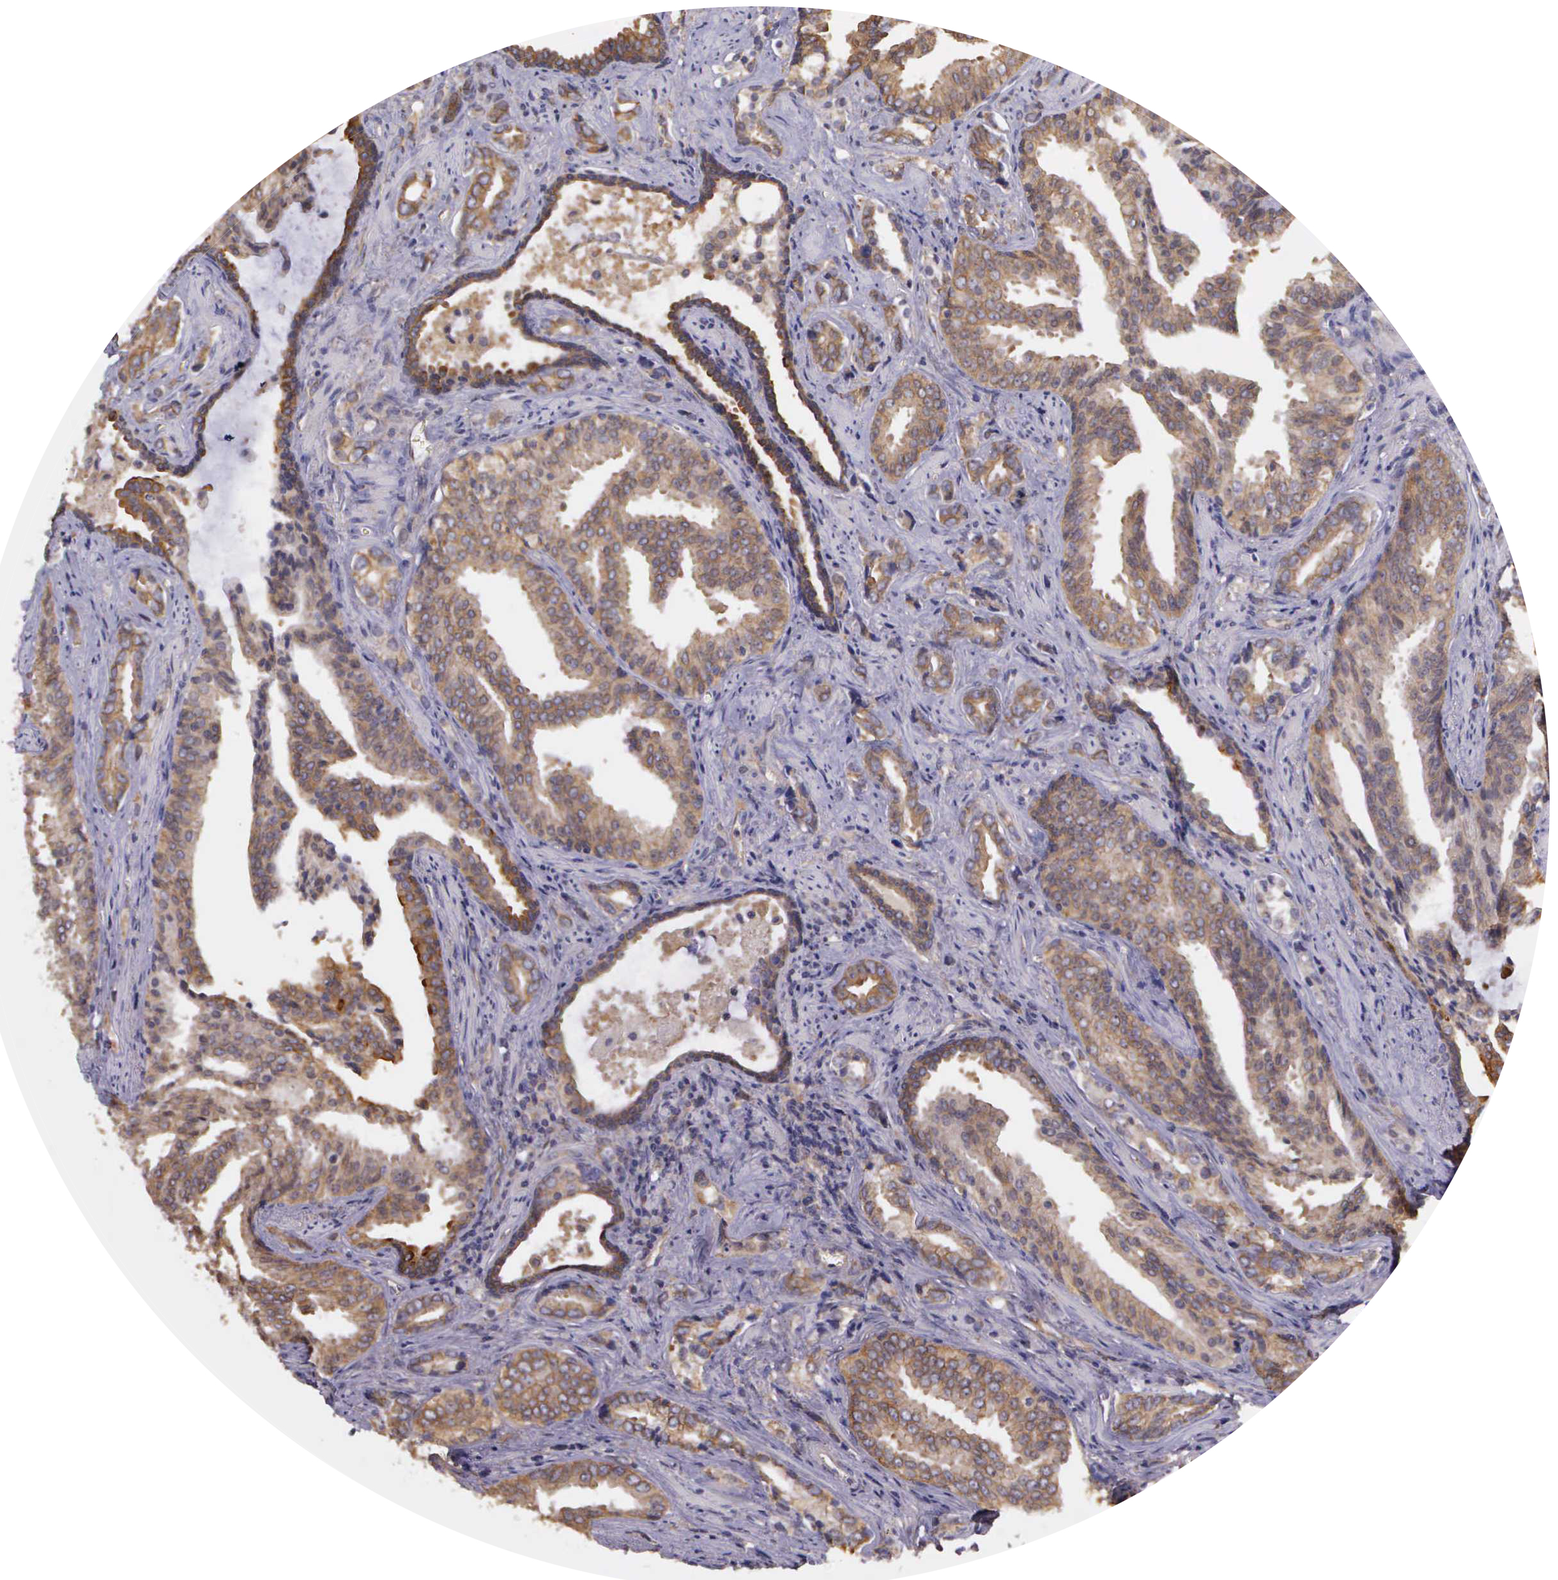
{"staining": {"intensity": "strong", "quantity": ">75%", "location": "cytoplasmic/membranous"}, "tissue": "prostate cancer", "cell_type": "Tumor cells", "image_type": "cancer", "snomed": [{"axis": "morphology", "description": "Adenocarcinoma, Medium grade"}, {"axis": "topography", "description": "Prostate"}], "caption": "Immunohistochemical staining of human prostate cancer reveals high levels of strong cytoplasmic/membranous expression in about >75% of tumor cells.", "gene": "EIF5", "patient": {"sex": "male", "age": 67}}